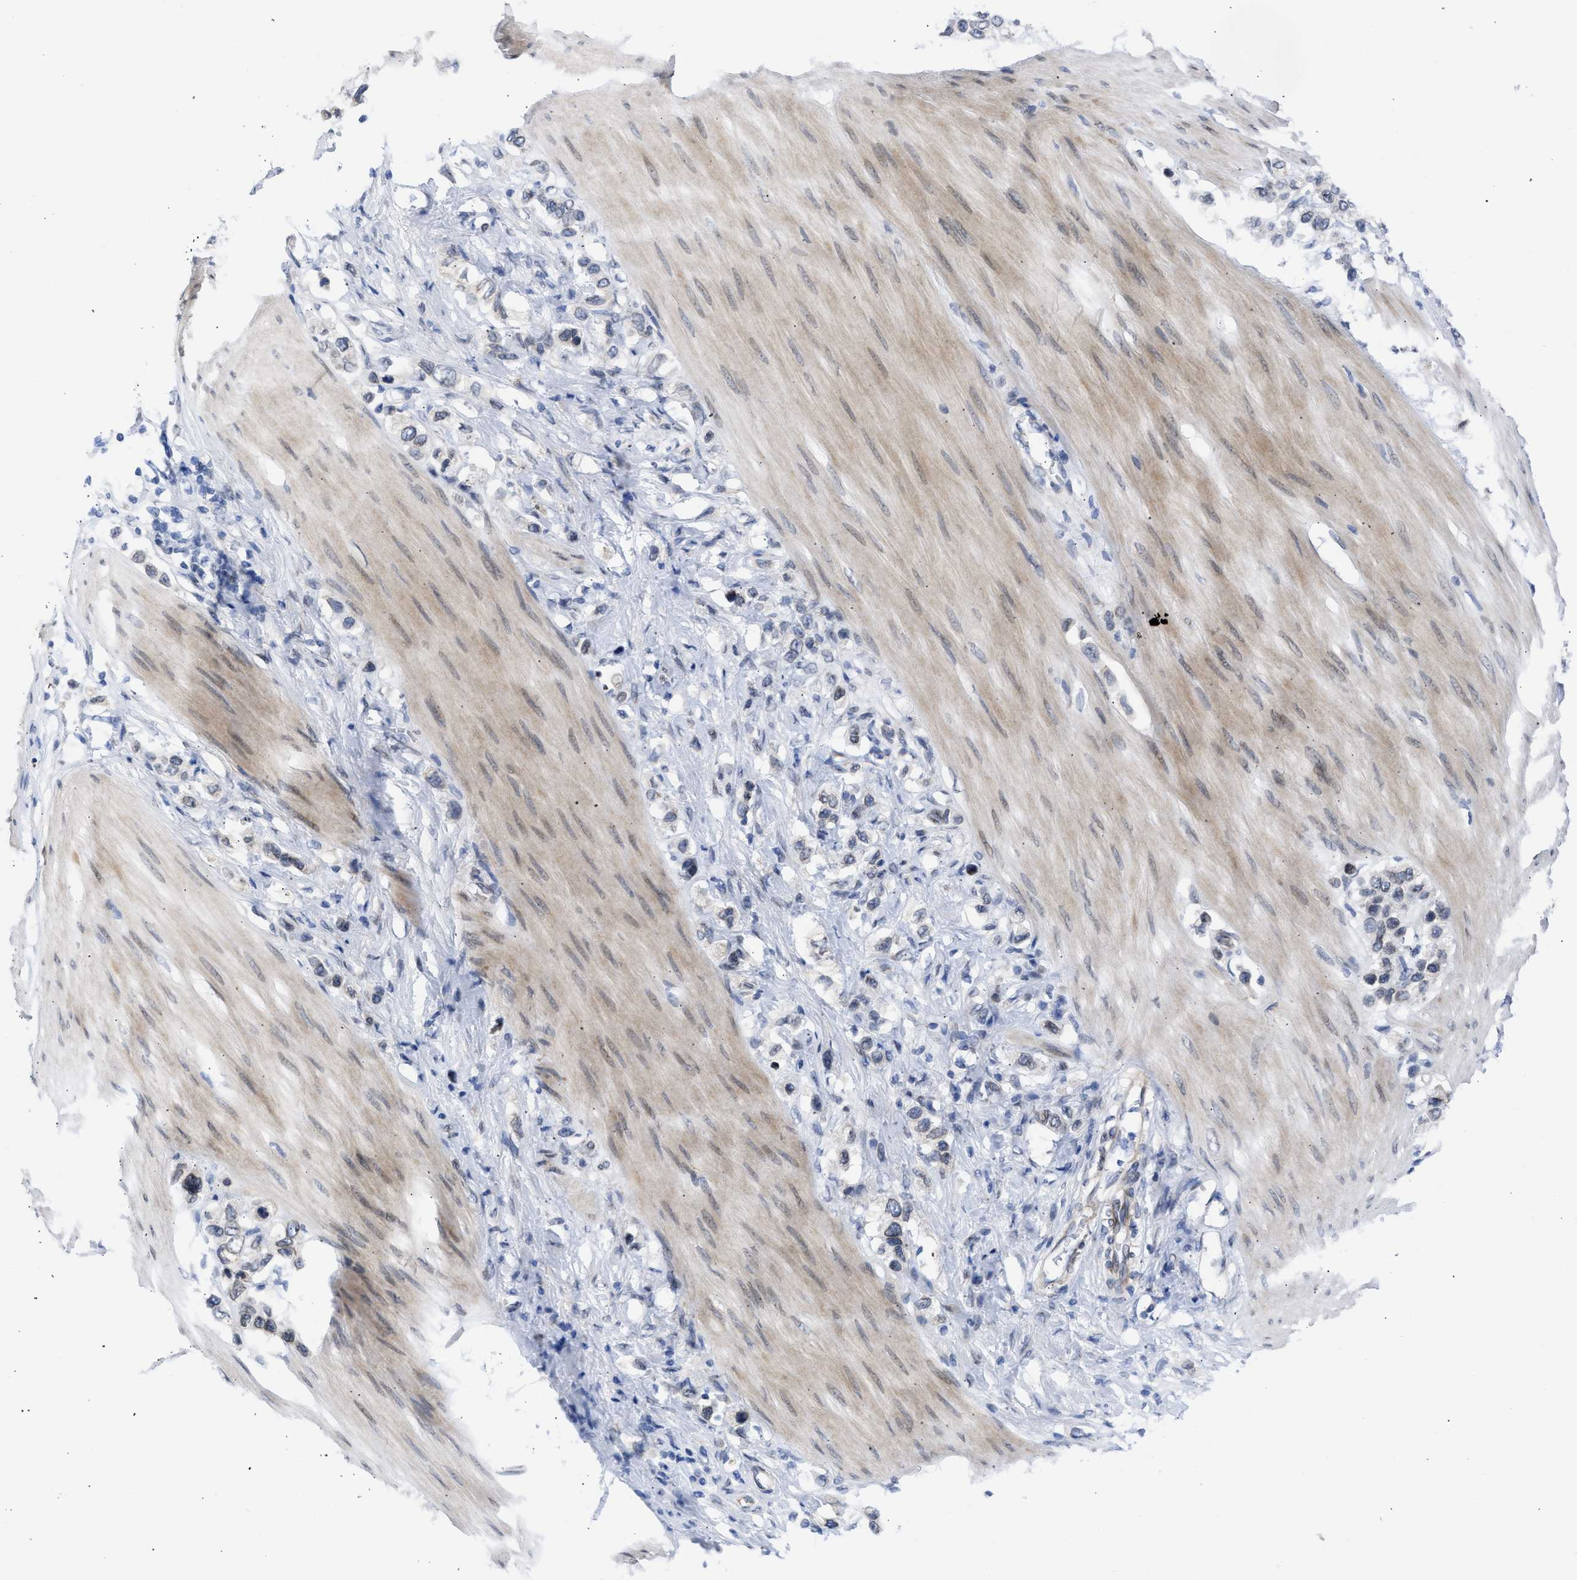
{"staining": {"intensity": "negative", "quantity": "none", "location": "none"}, "tissue": "stomach cancer", "cell_type": "Tumor cells", "image_type": "cancer", "snomed": [{"axis": "morphology", "description": "Adenocarcinoma, NOS"}, {"axis": "topography", "description": "Stomach"}], "caption": "There is no significant staining in tumor cells of adenocarcinoma (stomach).", "gene": "NUP35", "patient": {"sex": "female", "age": 65}}